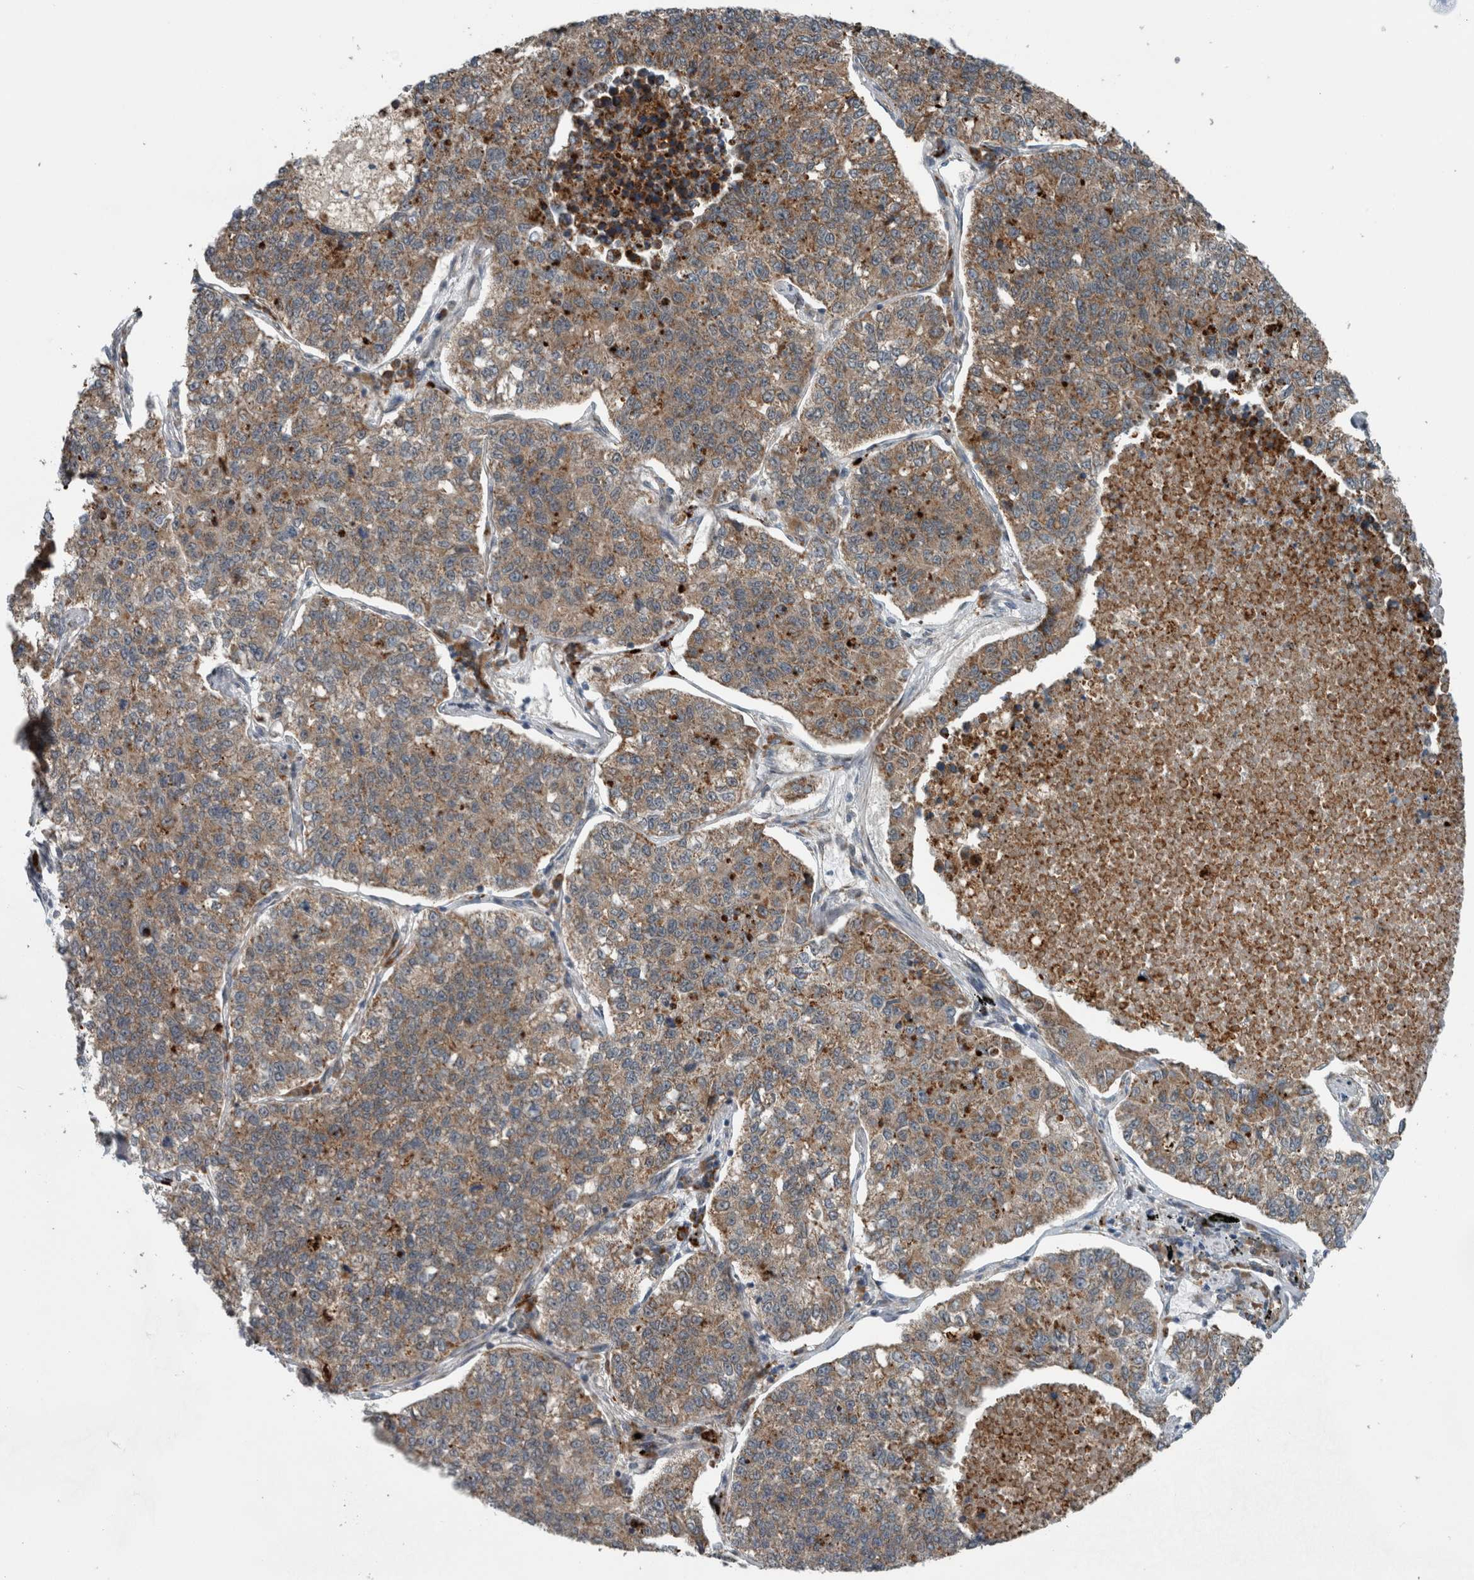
{"staining": {"intensity": "moderate", "quantity": ">75%", "location": "cytoplasmic/membranous"}, "tissue": "lung cancer", "cell_type": "Tumor cells", "image_type": "cancer", "snomed": [{"axis": "morphology", "description": "Adenocarcinoma, NOS"}, {"axis": "topography", "description": "Lung"}], "caption": "Human lung cancer stained with a protein marker exhibits moderate staining in tumor cells.", "gene": "GBA2", "patient": {"sex": "male", "age": 49}}